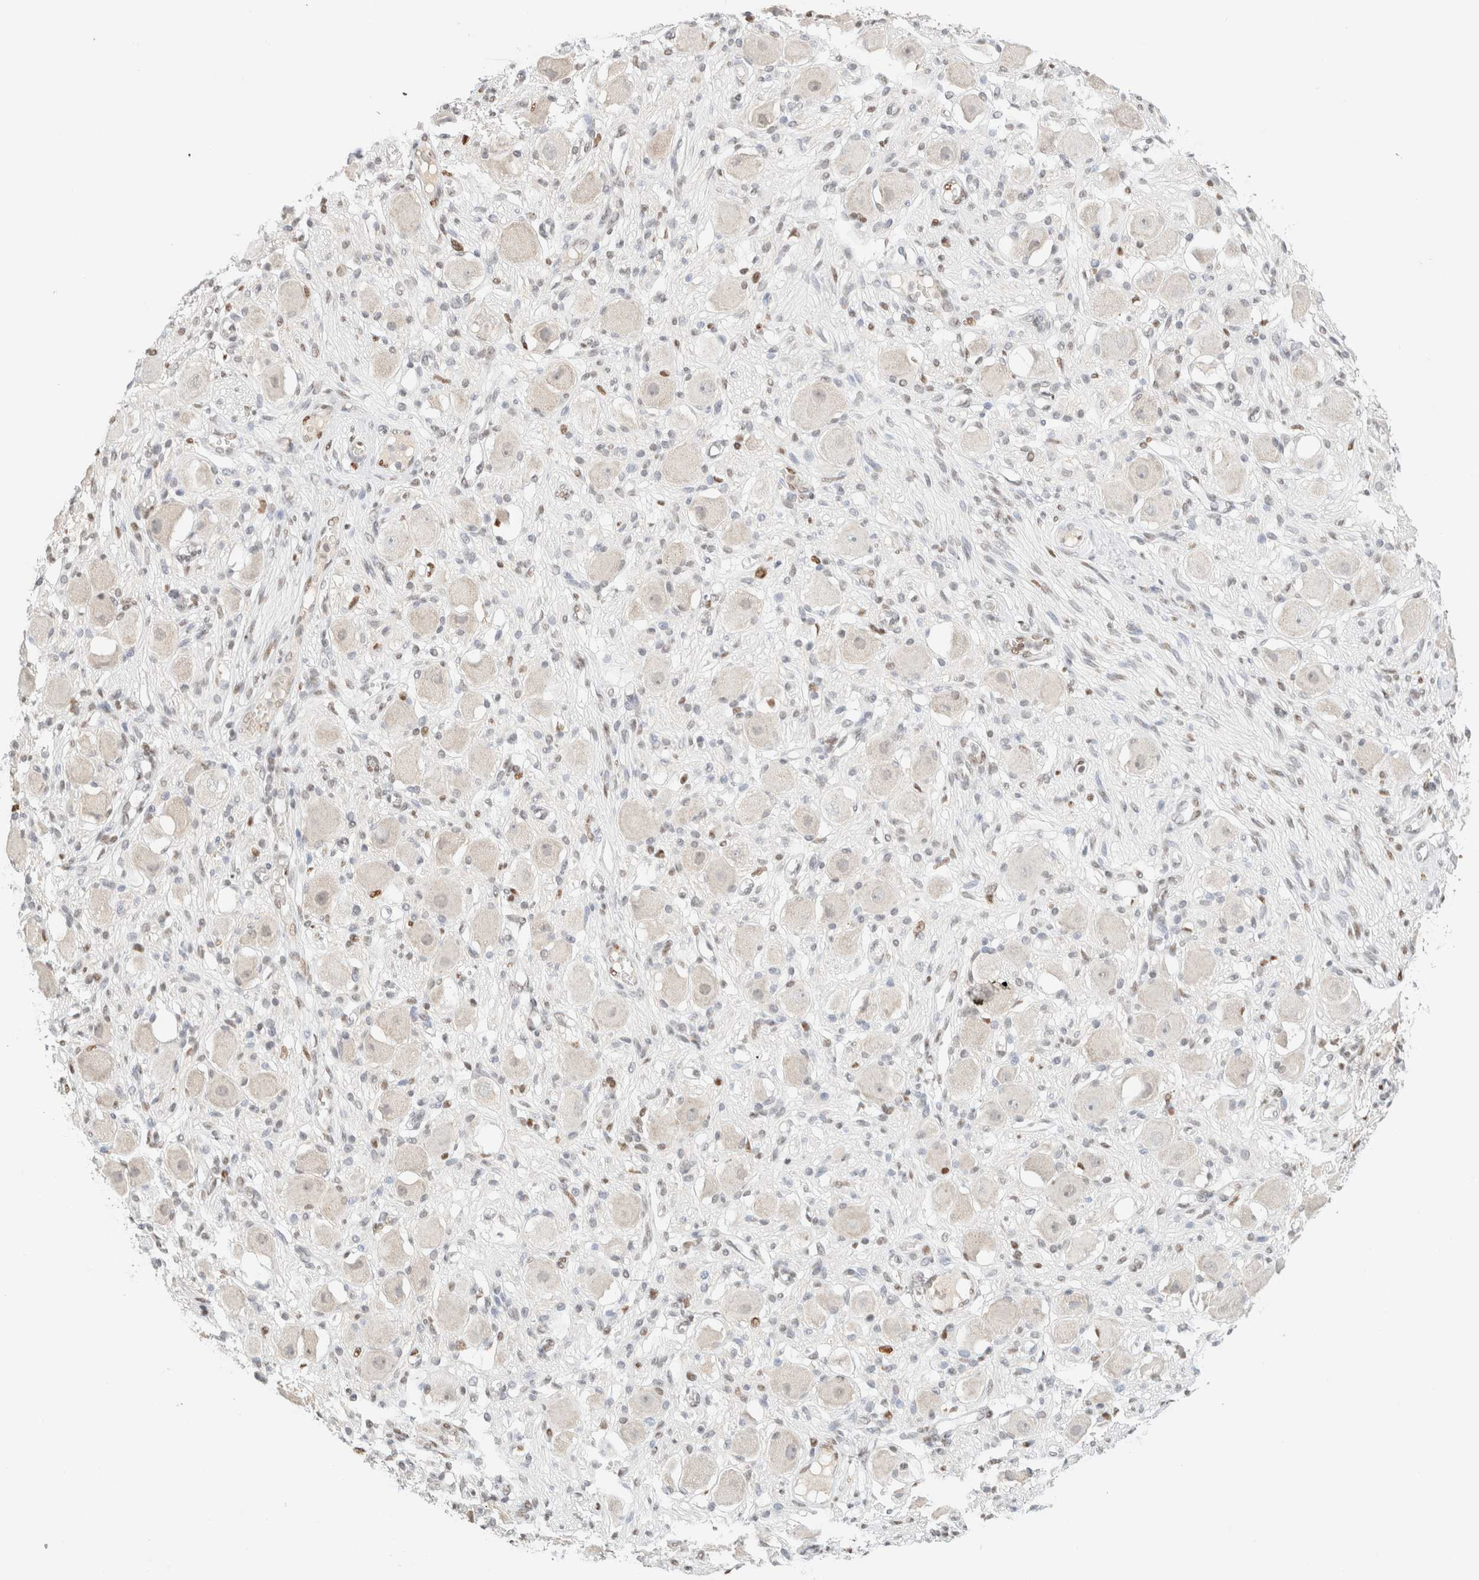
{"staining": {"intensity": "weak", "quantity": "25%-75%", "location": "nuclear"}, "tissue": "adipose tissue", "cell_type": "Adipocytes", "image_type": "normal", "snomed": [{"axis": "morphology", "description": "Normal tissue, NOS"}, {"axis": "topography", "description": "Kidney"}, {"axis": "topography", "description": "Peripheral nerve tissue"}], "caption": "This micrograph shows IHC staining of unremarkable human adipose tissue, with low weak nuclear staining in about 25%-75% of adipocytes.", "gene": "DDB2", "patient": {"sex": "male", "age": 7}}